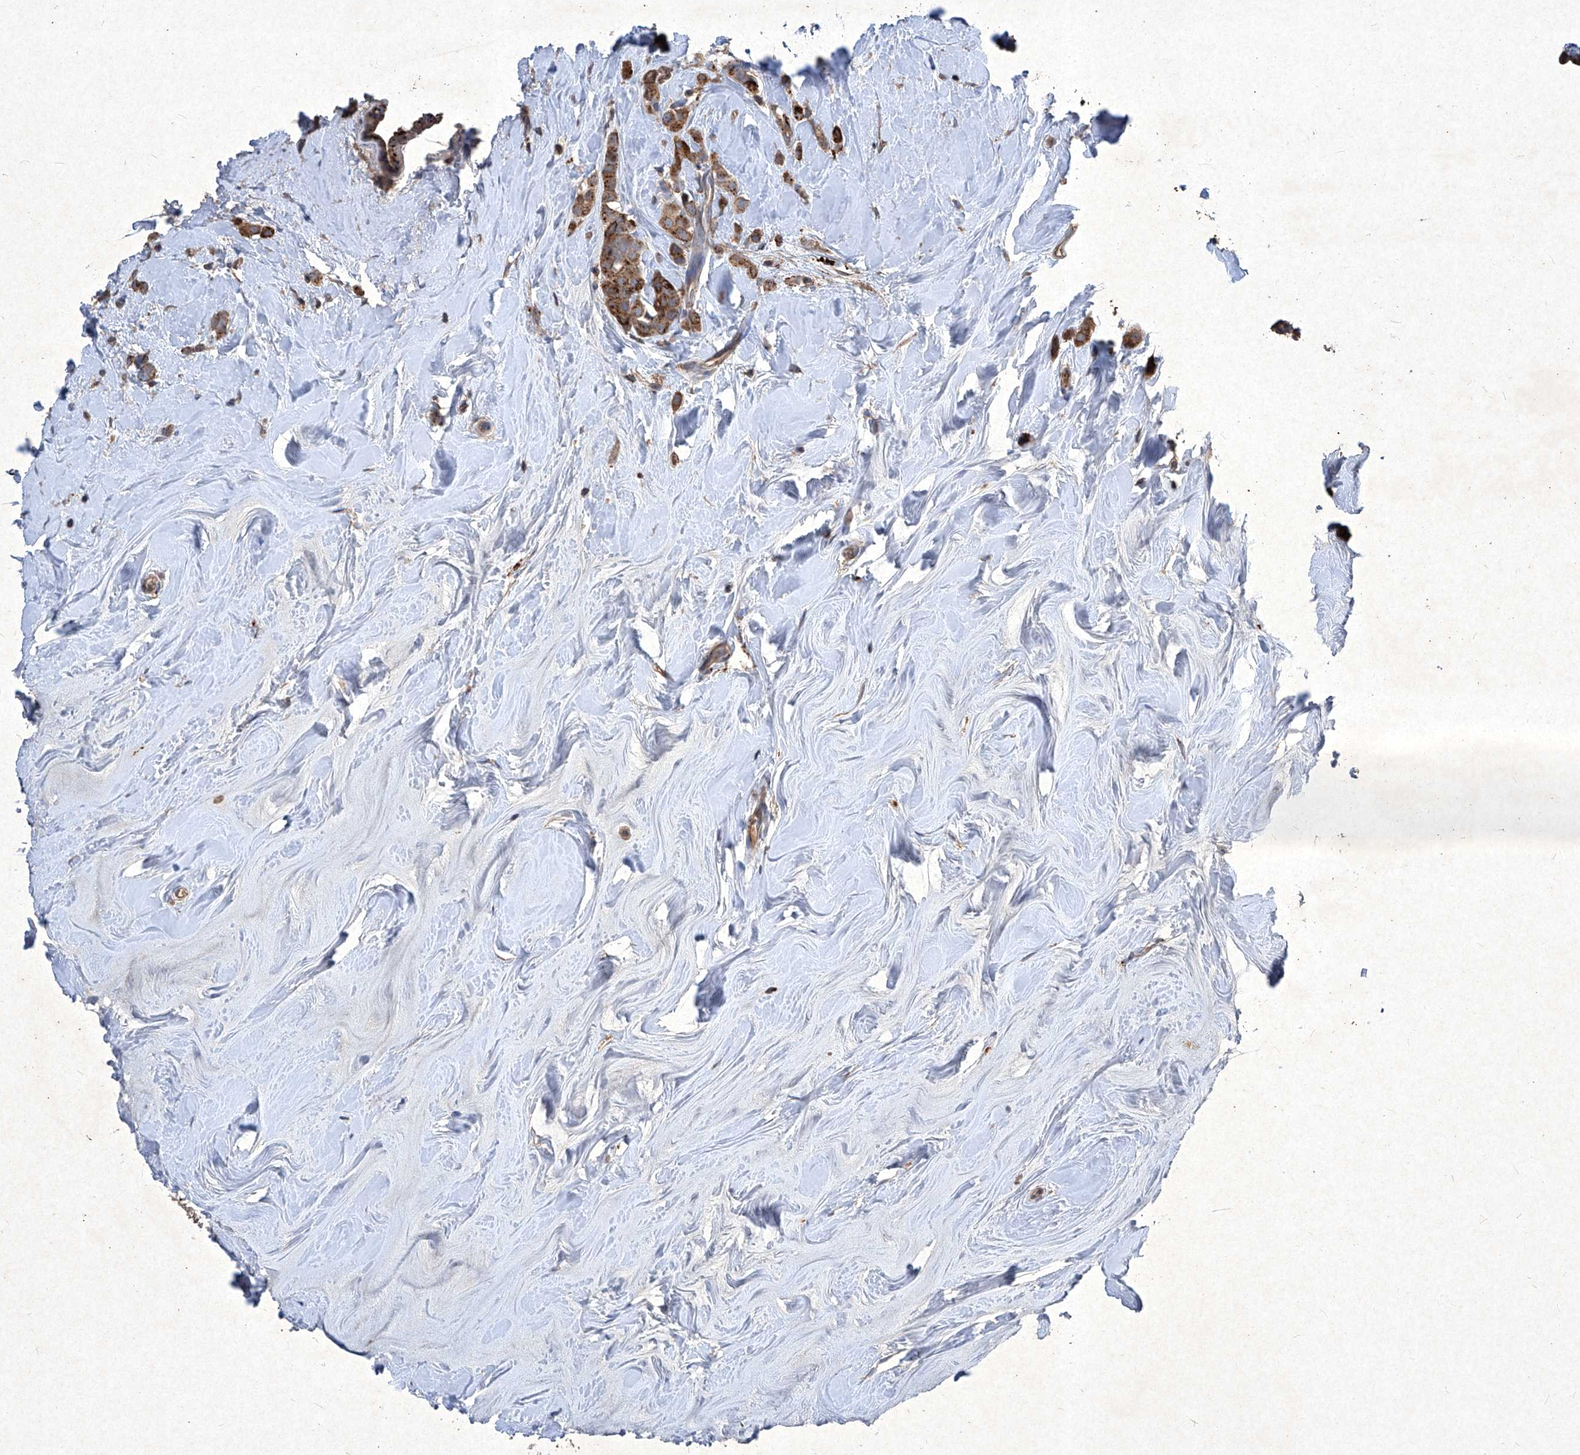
{"staining": {"intensity": "strong", "quantity": ">75%", "location": "cytoplasmic/membranous"}, "tissue": "breast cancer", "cell_type": "Tumor cells", "image_type": "cancer", "snomed": [{"axis": "morphology", "description": "Lobular carcinoma"}, {"axis": "topography", "description": "Breast"}], "caption": "About >75% of tumor cells in lobular carcinoma (breast) reveal strong cytoplasmic/membranous protein staining as visualized by brown immunohistochemical staining.", "gene": "MED16", "patient": {"sex": "female", "age": 47}}